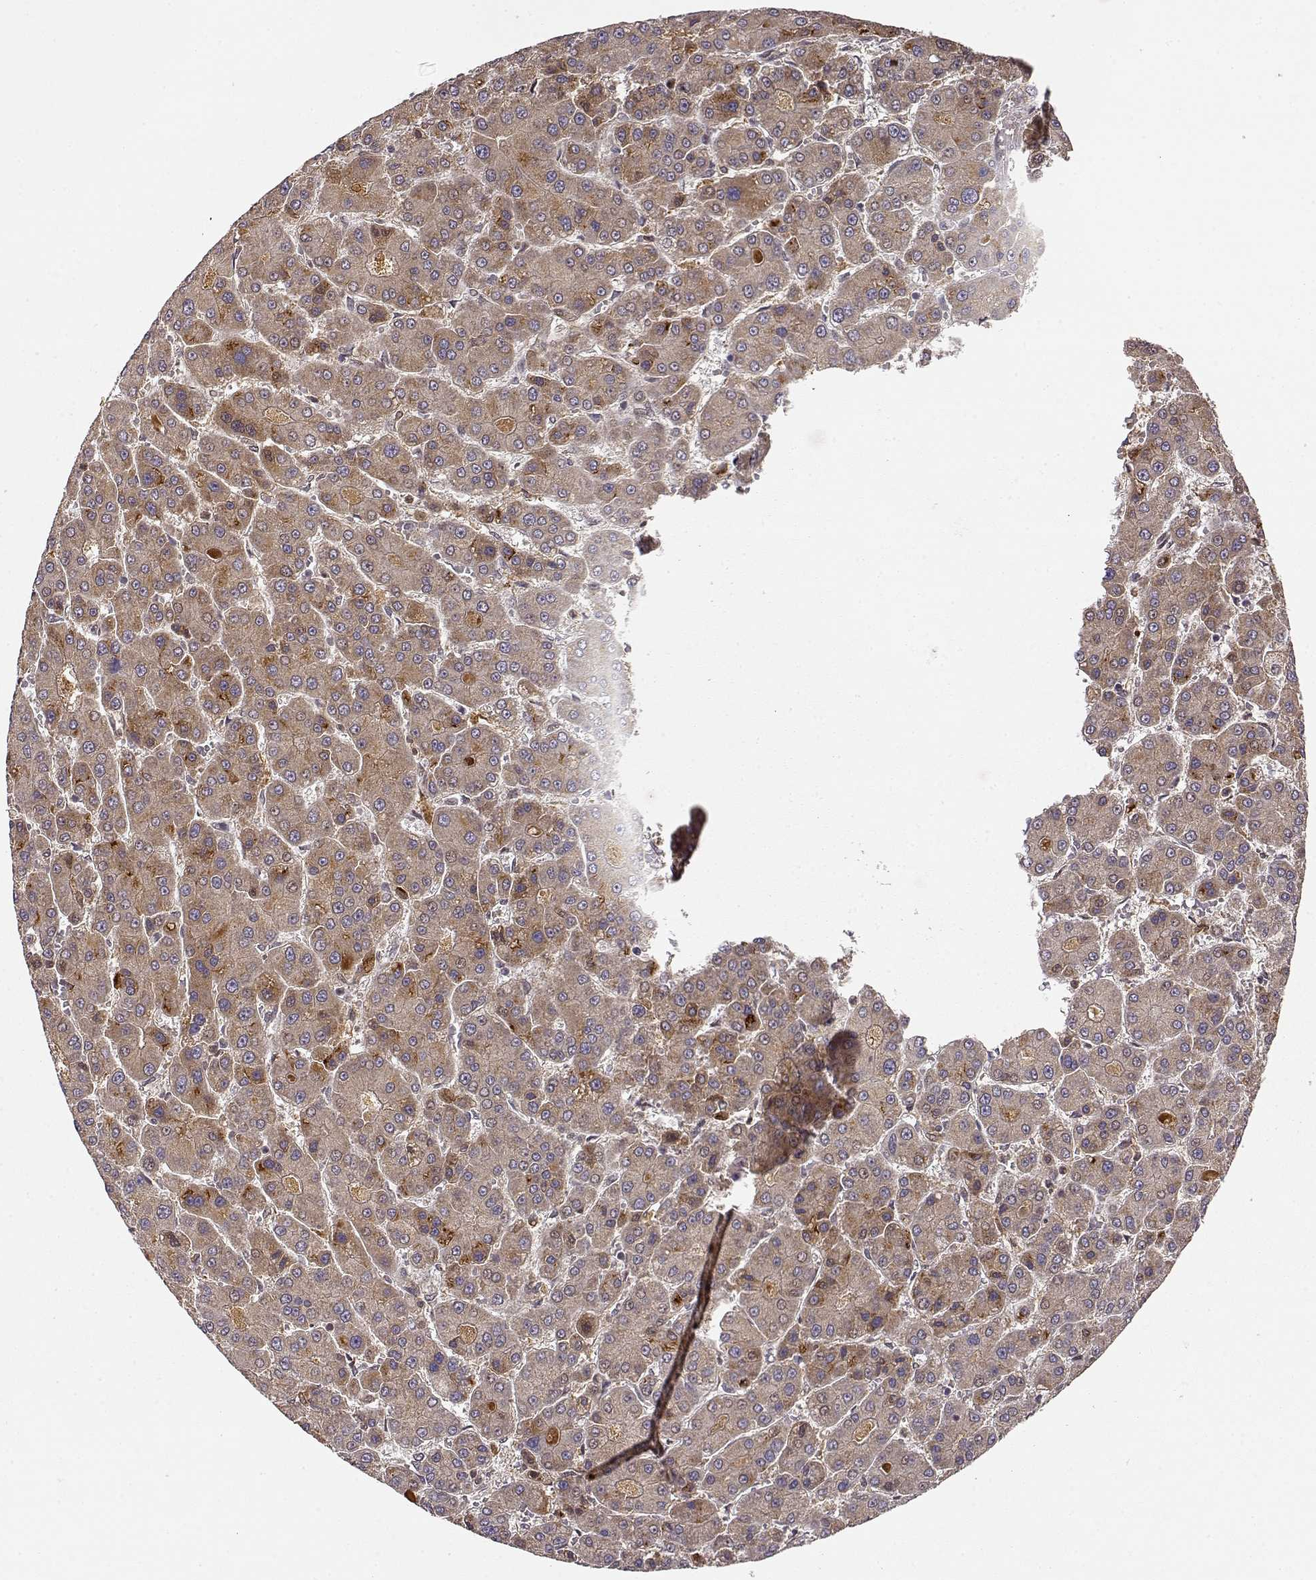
{"staining": {"intensity": "weak", "quantity": ">75%", "location": "cytoplasmic/membranous"}, "tissue": "liver cancer", "cell_type": "Tumor cells", "image_type": "cancer", "snomed": [{"axis": "morphology", "description": "Carcinoma, Hepatocellular, NOS"}, {"axis": "topography", "description": "Liver"}], "caption": "Immunohistochemistry (IHC) (DAB) staining of human hepatocellular carcinoma (liver) exhibits weak cytoplasmic/membranous protein expression in approximately >75% of tumor cells.", "gene": "MAEA", "patient": {"sex": "male", "age": 70}}